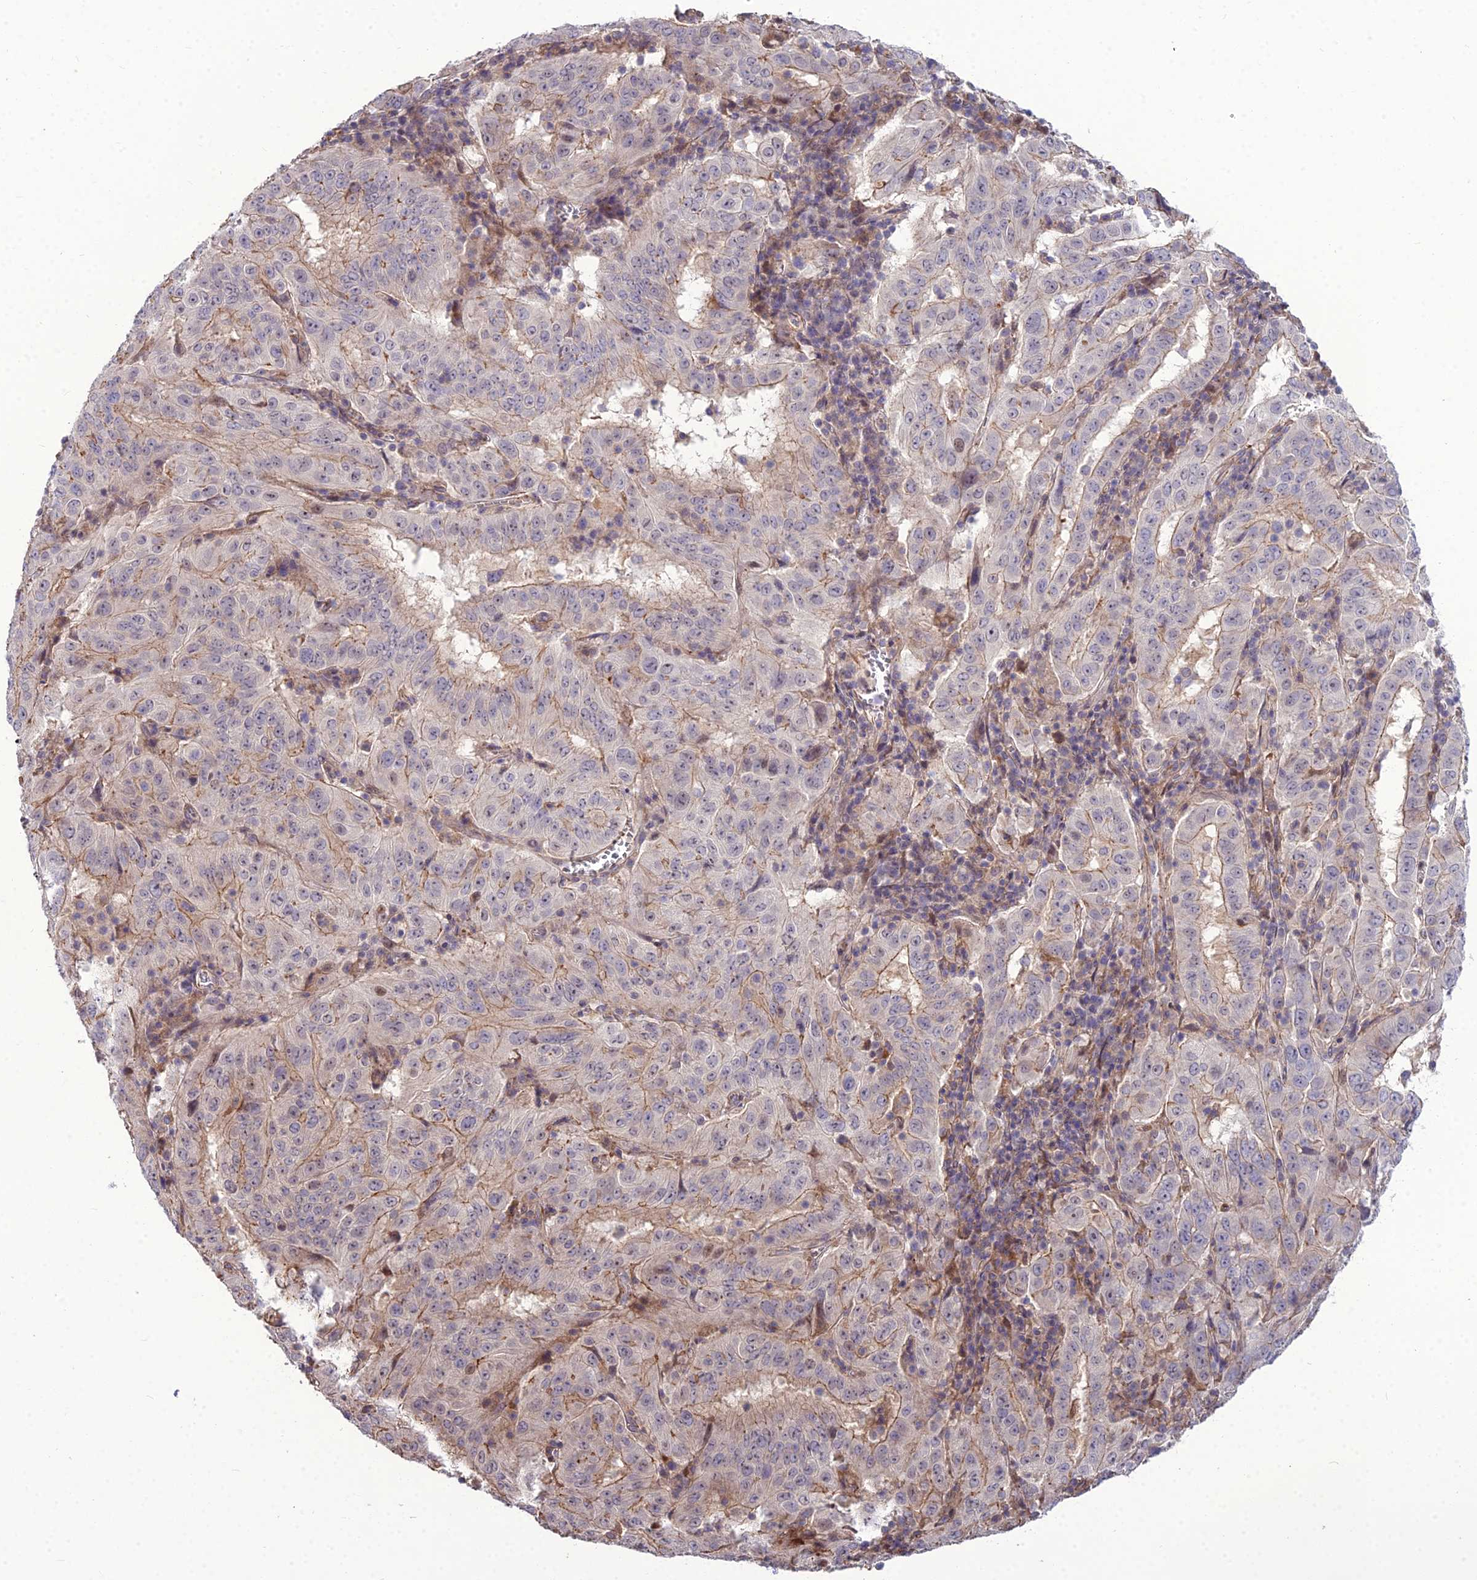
{"staining": {"intensity": "weak", "quantity": "25%-75%", "location": "cytoplasmic/membranous"}, "tissue": "pancreatic cancer", "cell_type": "Tumor cells", "image_type": "cancer", "snomed": [{"axis": "morphology", "description": "Adenocarcinoma, NOS"}, {"axis": "topography", "description": "Pancreas"}], "caption": "Pancreatic cancer (adenocarcinoma) stained with a brown dye shows weak cytoplasmic/membranous positive staining in about 25%-75% of tumor cells.", "gene": "TSPYL2", "patient": {"sex": "male", "age": 63}}